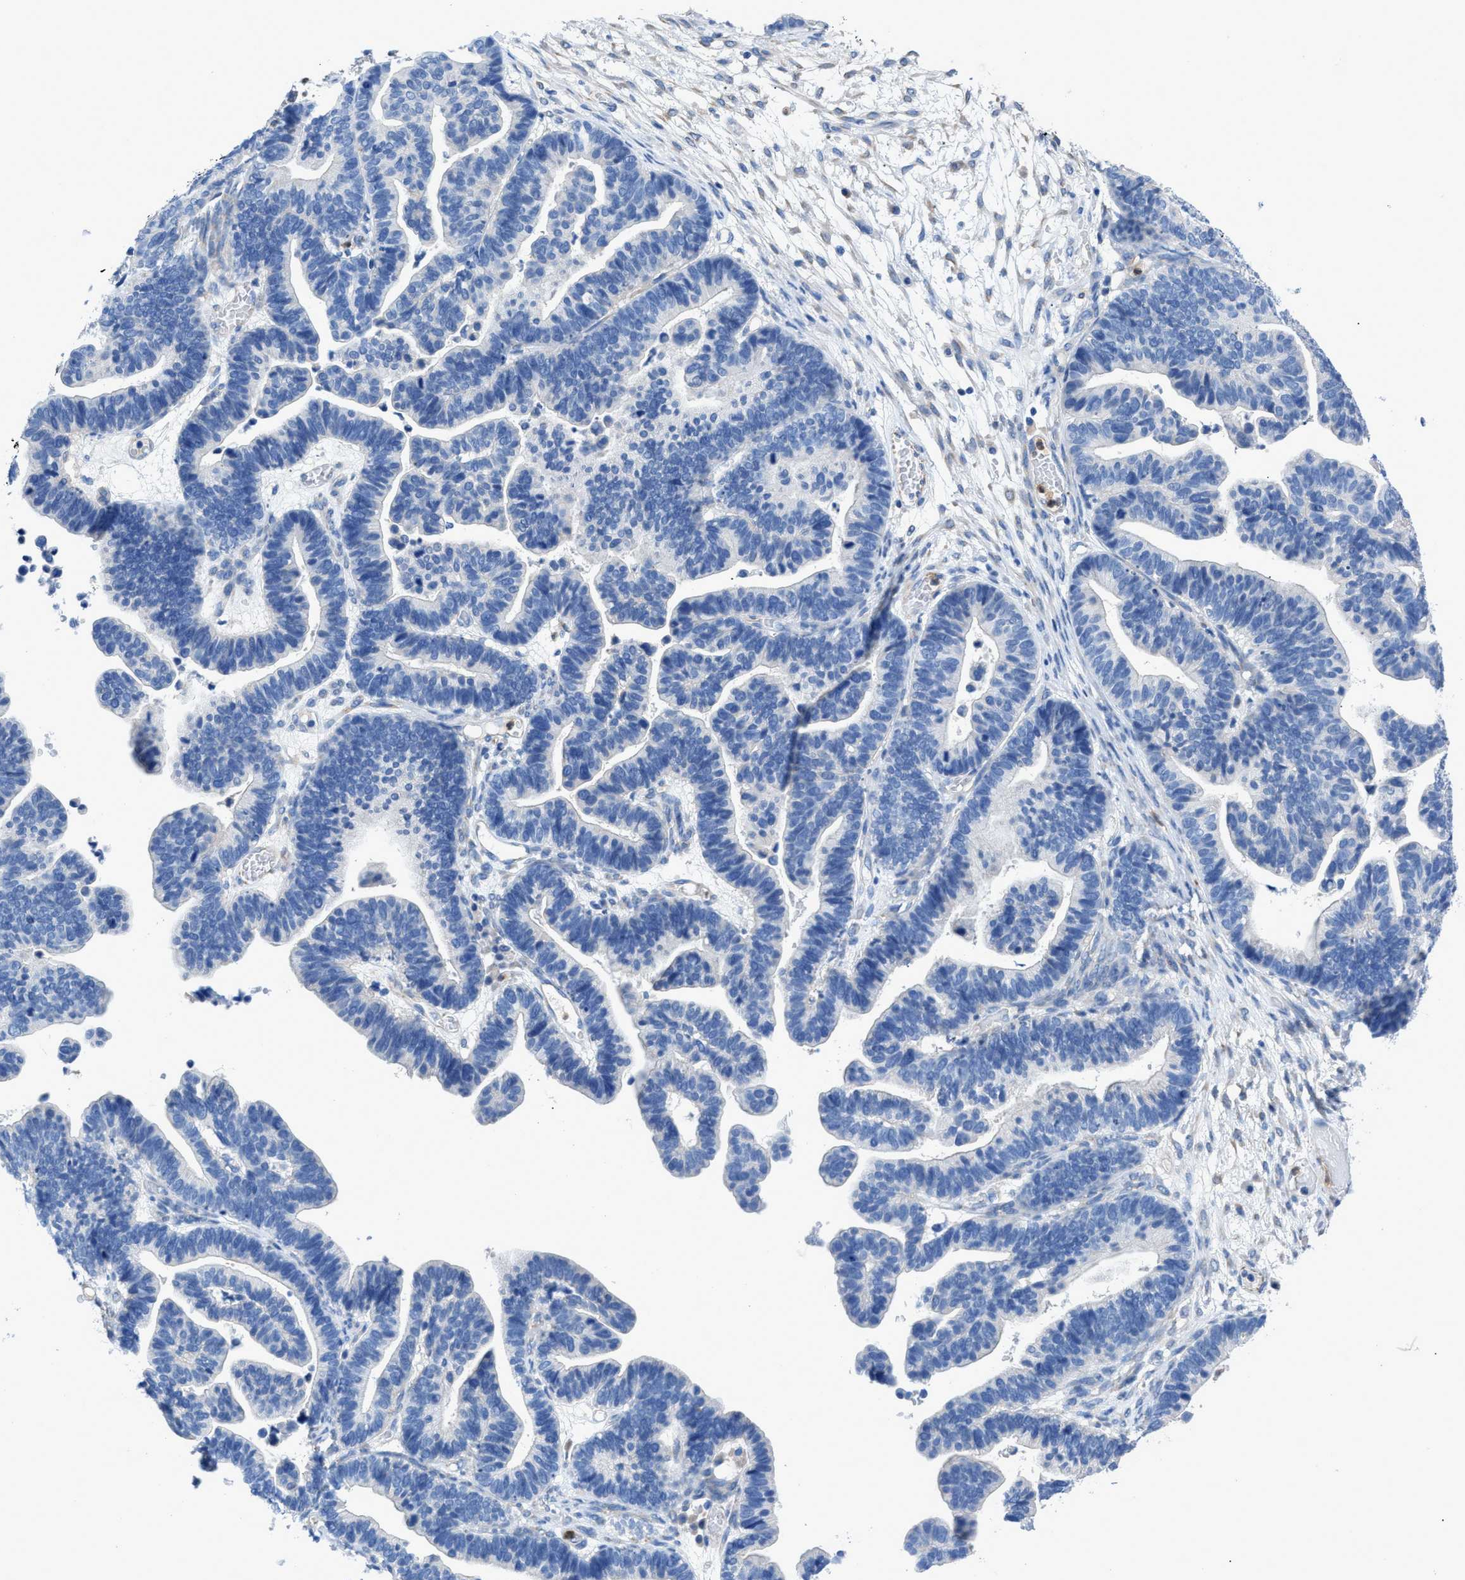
{"staining": {"intensity": "negative", "quantity": "none", "location": "none"}, "tissue": "ovarian cancer", "cell_type": "Tumor cells", "image_type": "cancer", "snomed": [{"axis": "morphology", "description": "Cystadenocarcinoma, serous, NOS"}, {"axis": "topography", "description": "Ovary"}], "caption": "Tumor cells are negative for protein expression in human ovarian serous cystadenocarcinoma.", "gene": "ITPR1", "patient": {"sex": "female", "age": 56}}